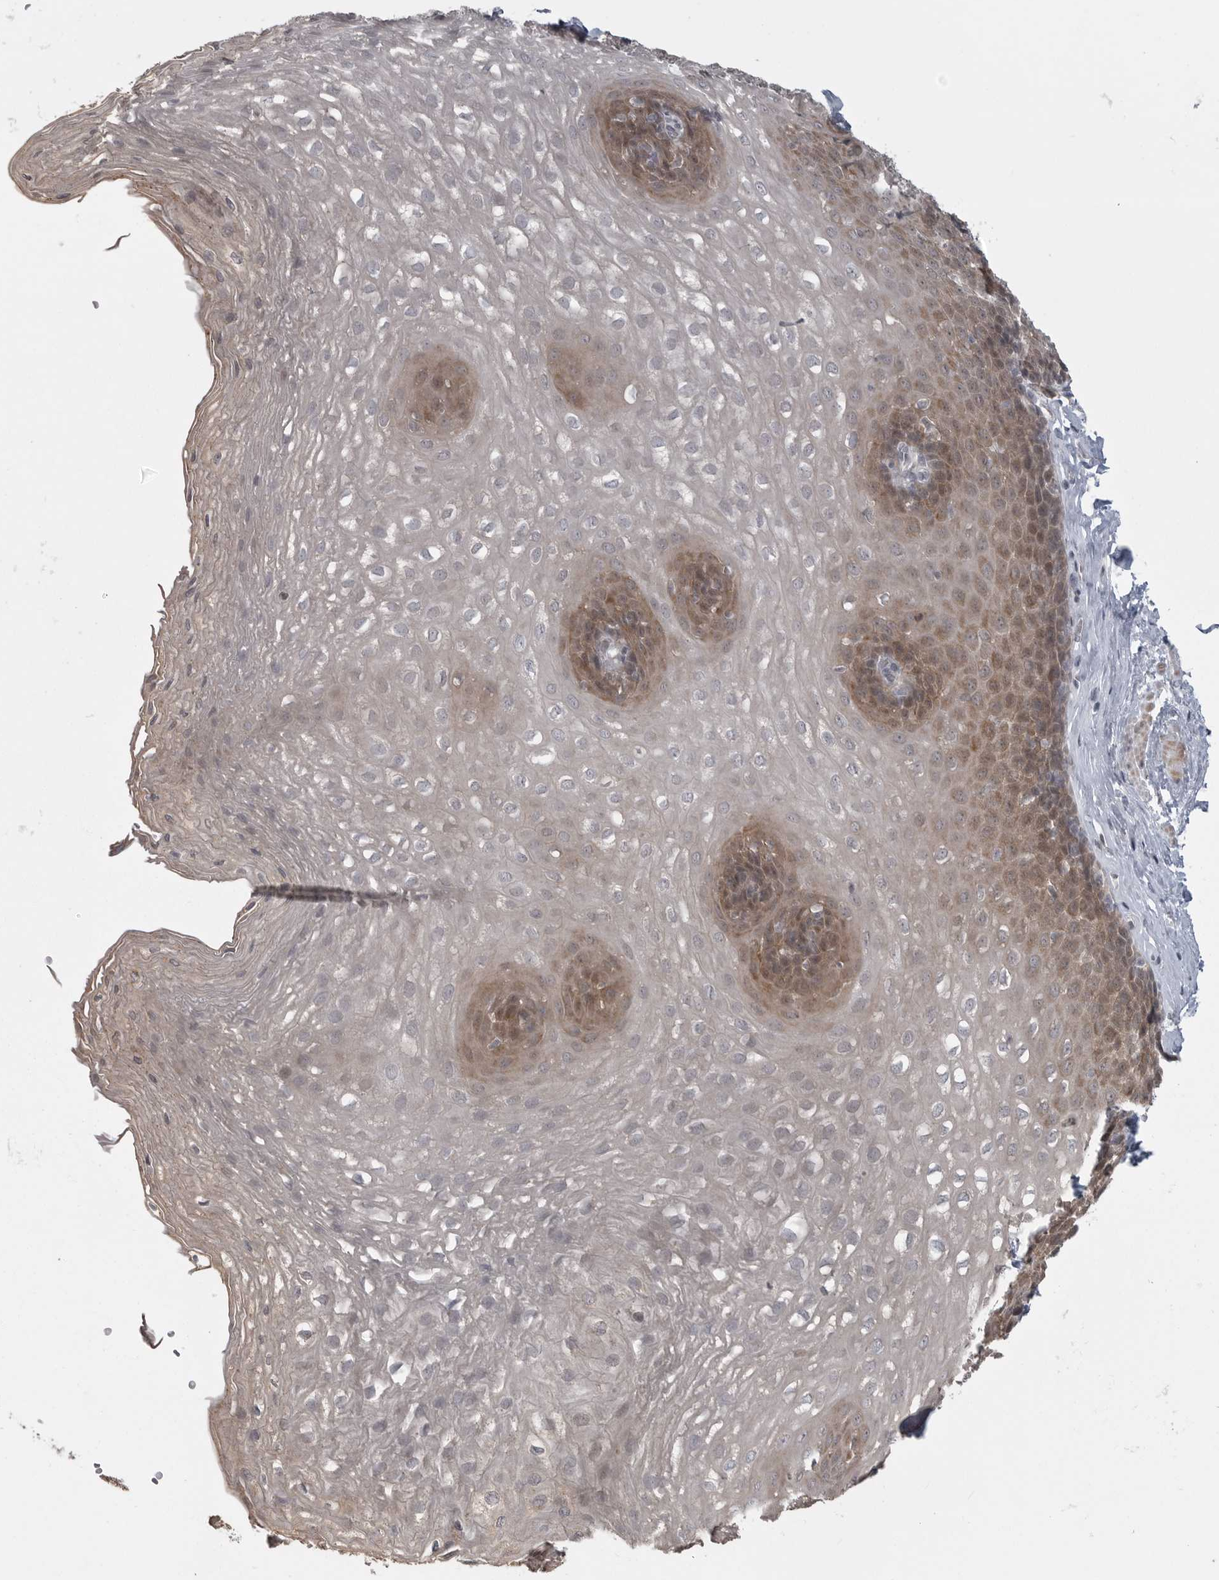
{"staining": {"intensity": "moderate", "quantity": "25%-75%", "location": "cytoplasmic/membranous,nuclear"}, "tissue": "esophagus", "cell_type": "Squamous epithelial cells", "image_type": "normal", "snomed": [{"axis": "morphology", "description": "Normal tissue, NOS"}, {"axis": "topography", "description": "Esophagus"}], "caption": "The micrograph reveals staining of unremarkable esophagus, revealing moderate cytoplasmic/membranous,nuclear protein positivity (brown color) within squamous epithelial cells.", "gene": "PPP1R9A", "patient": {"sex": "female", "age": 66}}